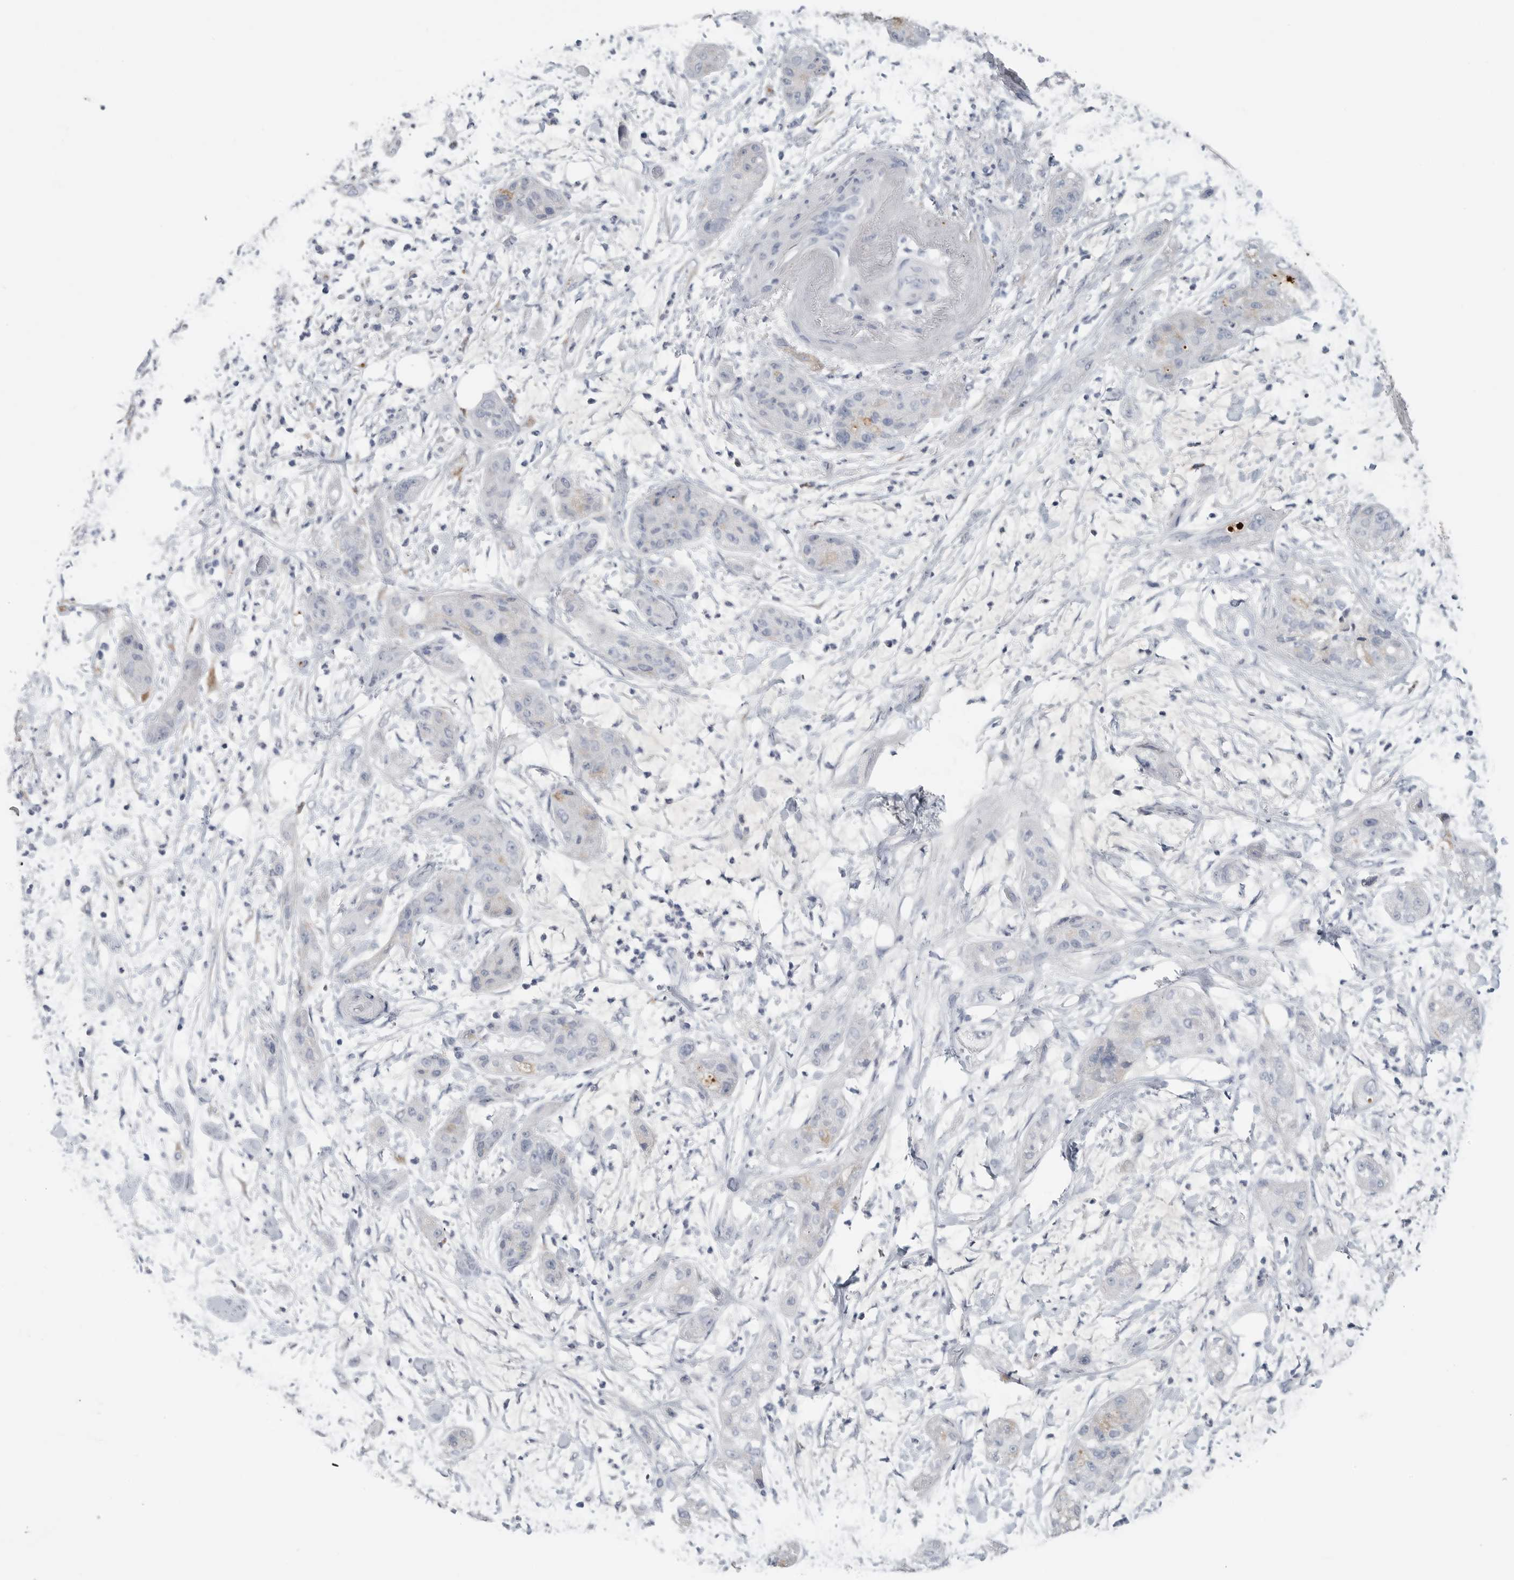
{"staining": {"intensity": "negative", "quantity": "none", "location": "none"}, "tissue": "pancreatic cancer", "cell_type": "Tumor cells", "image_type": "cancer", "snomed": [{"axis": "morphology", "description": "Adenocarcinoma, NOS"}, {"axis": "topography", "description": "Pancreas"}], "caption": "This is an immunohistochemistry histopathology image of pancreatic cancer. There is no expression in tumor cells.", "gene": "TIMP1", "patient": {"sex": "female", "age": 78}}